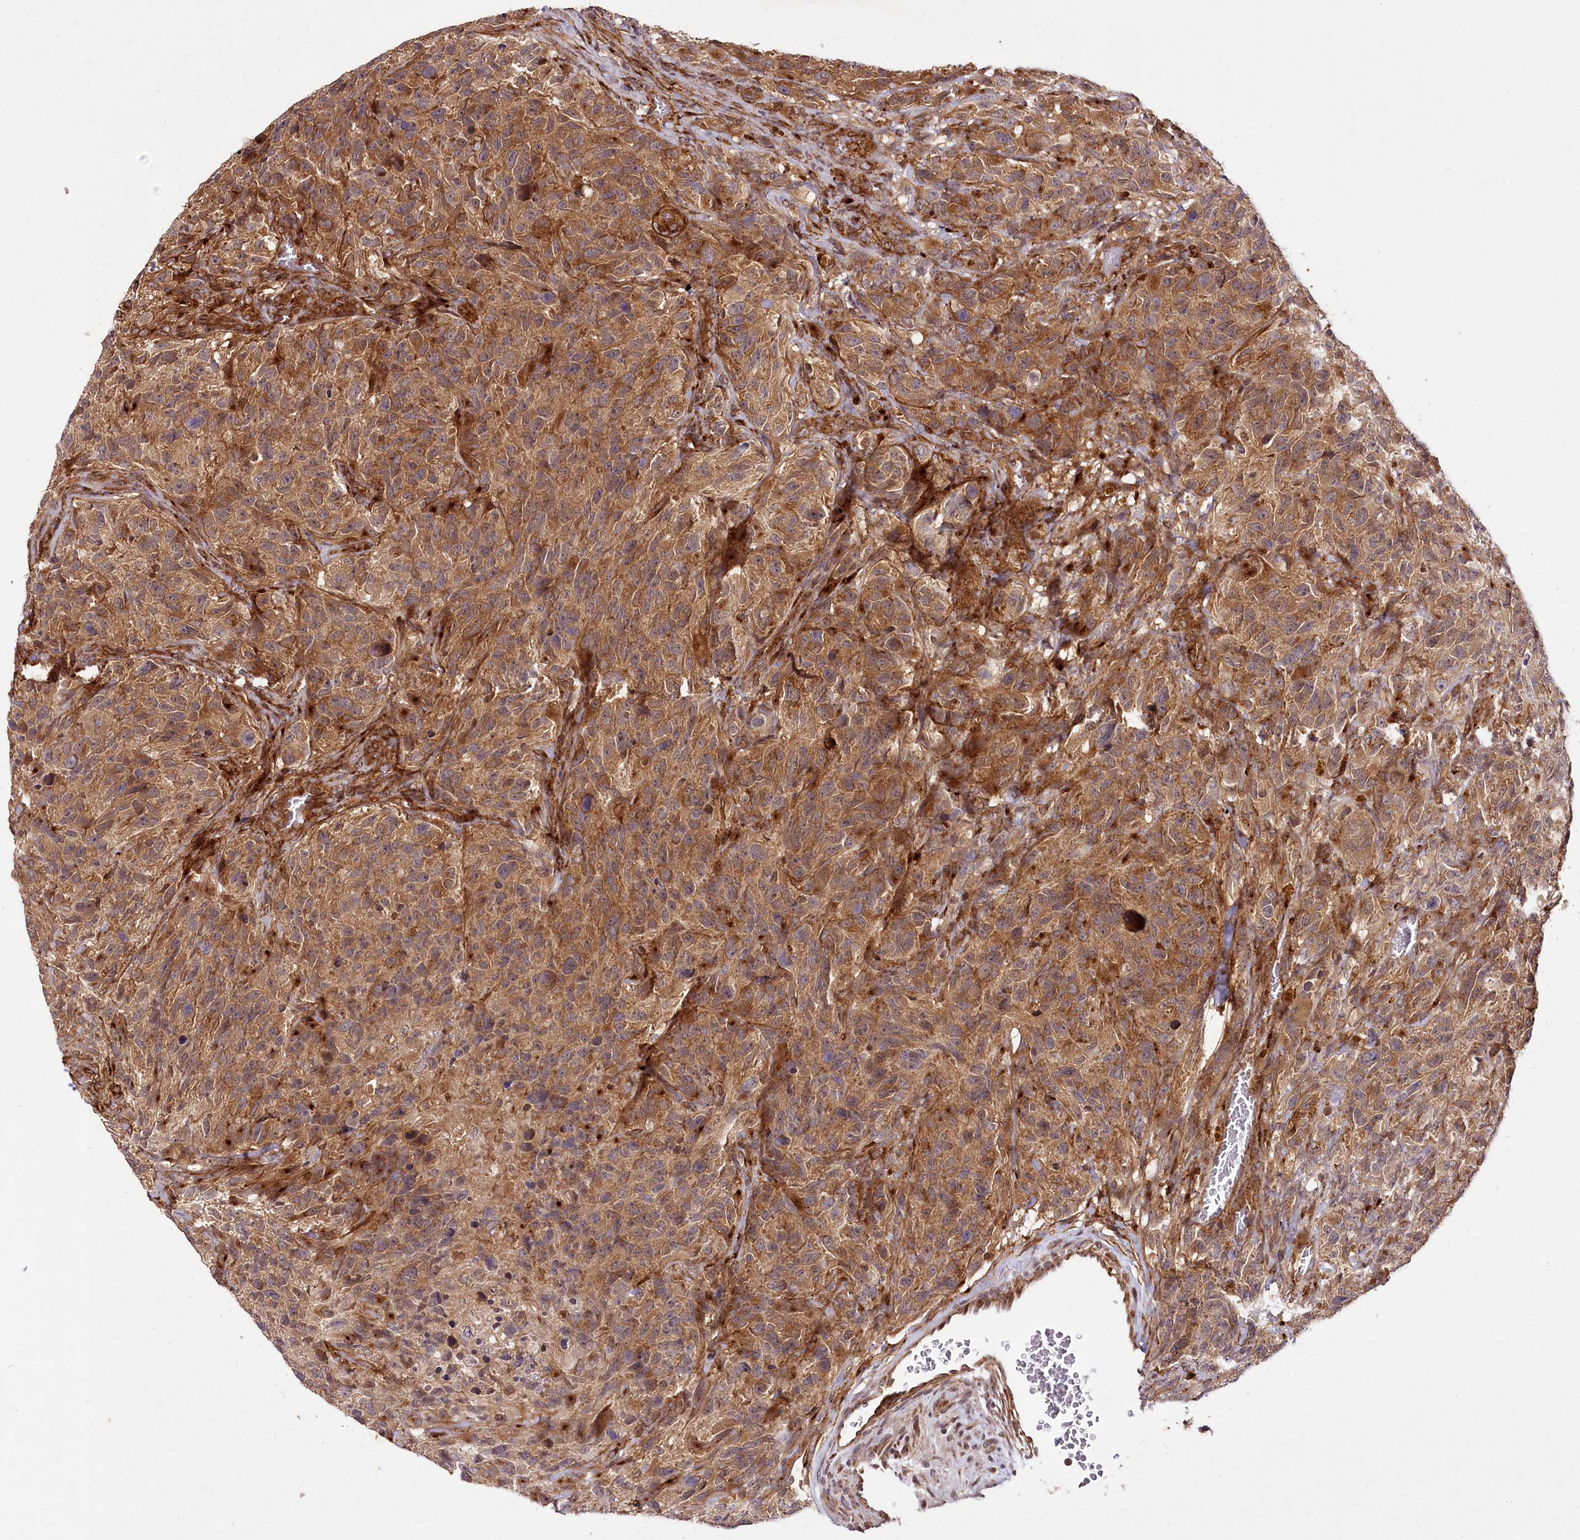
{"staining": {"intensity": "moderate", "quantity": ">75%", "location": "cytoplasmic/membranous"}, "tissue": "glioma", "cell_type": "Tumor cells", "image_type": "cancer", "snomed": [{"axis": "morphology", "description": "Glioma, malignant, High grade"}, {"axis": "topography", "description": "Brain"}], "caption": "This photomicrograph reveals IHC staining of high-grade glioma (malignant), with medium moderate cytoplasmic/membranous staining in about >75% of tumor cells.", "gene": "COPG1", "patient": {"sex": "male", "age": 69}}